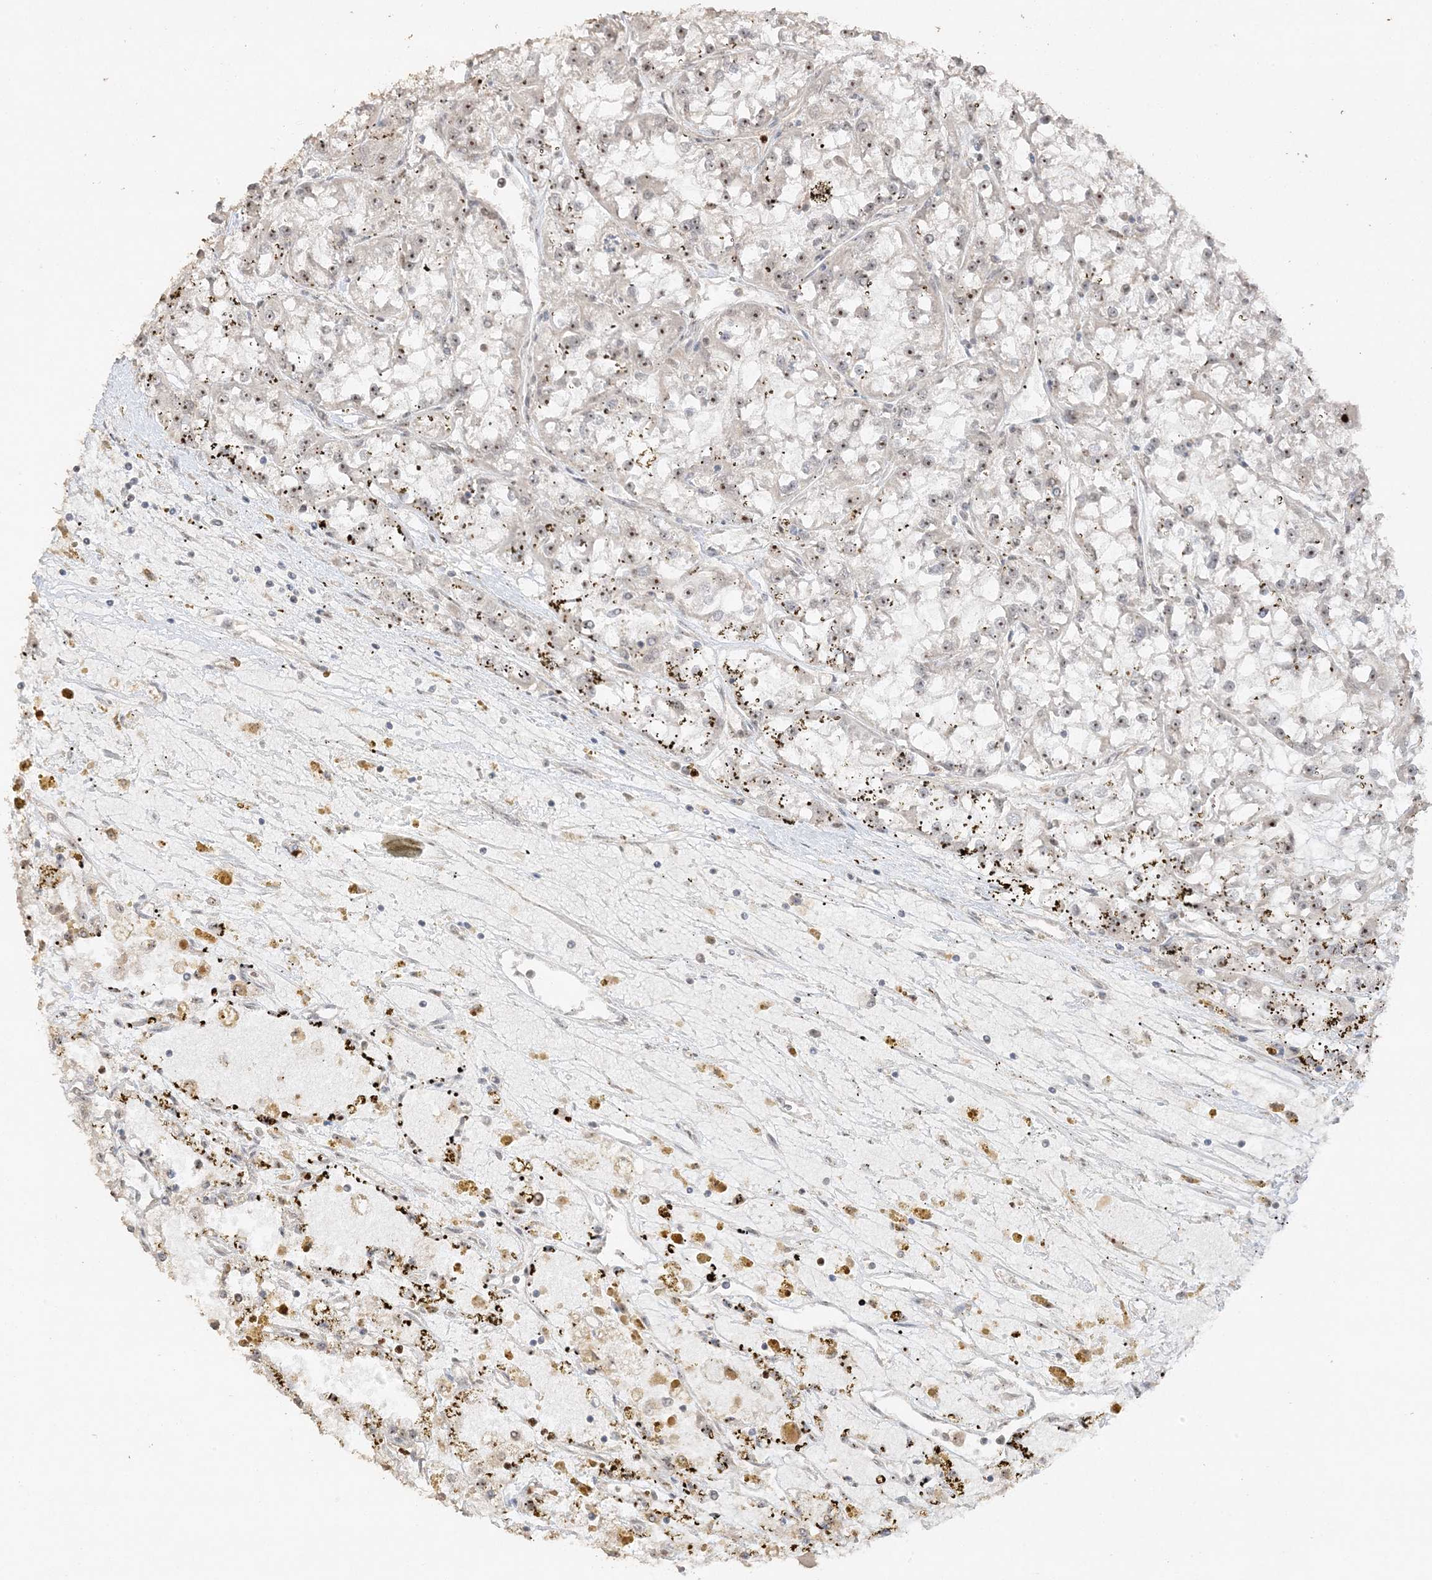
{"staining": {"intensity": "weak", "quantity": "25%-75%", "location": "nuclear"}, "tissue": "renal cancer", "cell_type": "Tumor cells", "image_type": "cancer", "snomed": [{"axis": "morphology", "description": "Adenocarcinoma, NOS"}, {"axis": "topography", "description": "Kidney"}], "caption": "Brown immunohistochemical staining in renal cancer (adenocarcinoma) demonstrates weak nuclear staining in approximately 25%-75% of tumor cells. (brown staining indicates protein expression, while blue staining denotes nuclei).", "gene": "DDX18", "patient": {"sex": "female", "age": 52}}